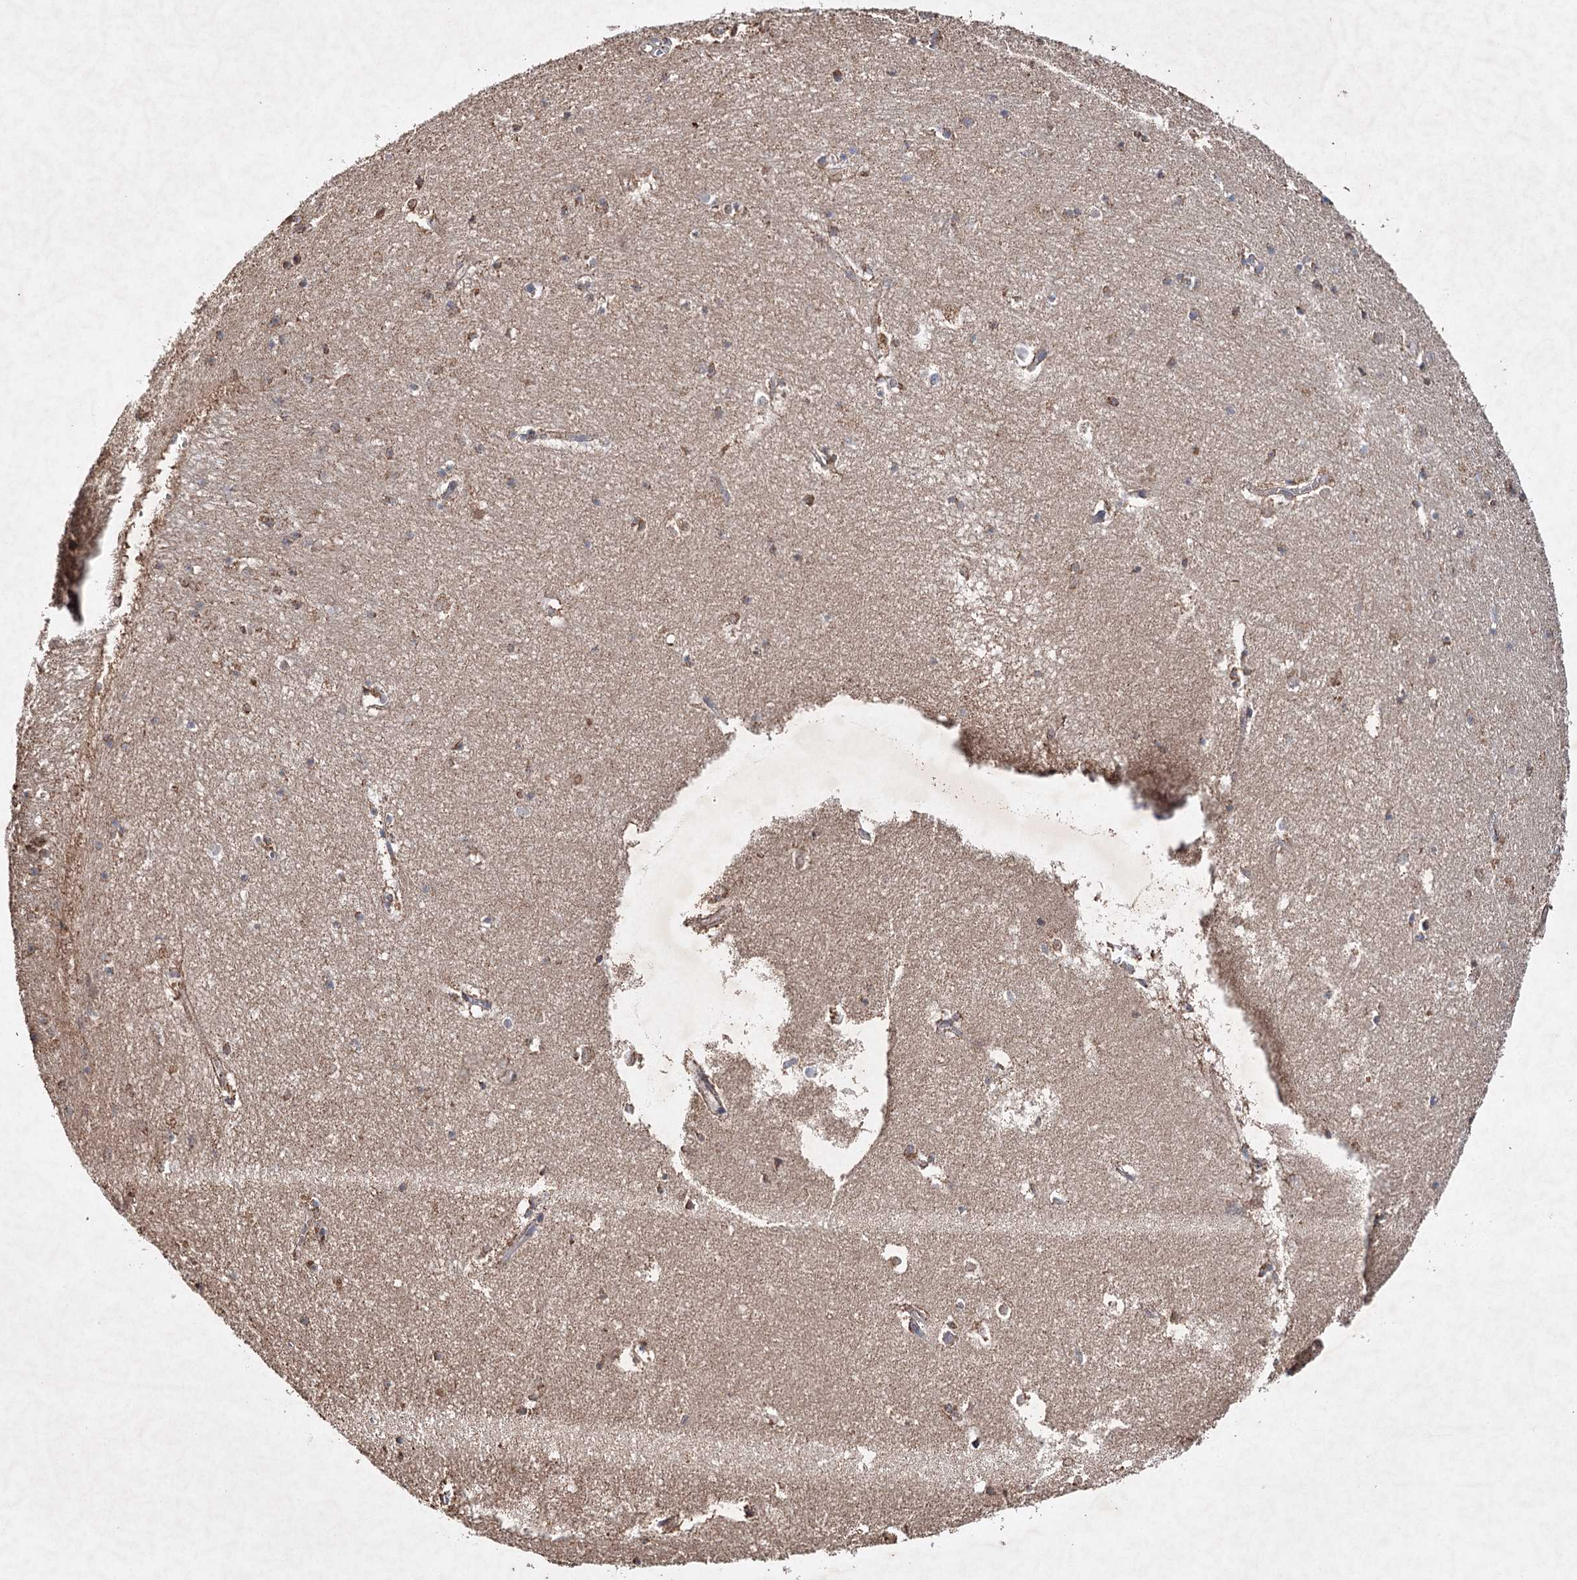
{"staining": {"intensity": "moderate", "quantity": "25%-75%", "location": "cytoplasmic/membranous"}, "tissue": "hippocampus", "cell_type": "Glial cells", "image_type": "normal", "snomed": [{"axis": "morphology", "description": "Normal tissue, NOS"}, {"axis": "topography", "description": "Hippocampus"}], "caption": "Protein expression analysis of normal human hippocampus reveals moderate cytoplasmic/membranous staining in about 25%-75% of glial cells.", "gene": "PIK3CB", "patient": {"sex": "female", "age": 64}}